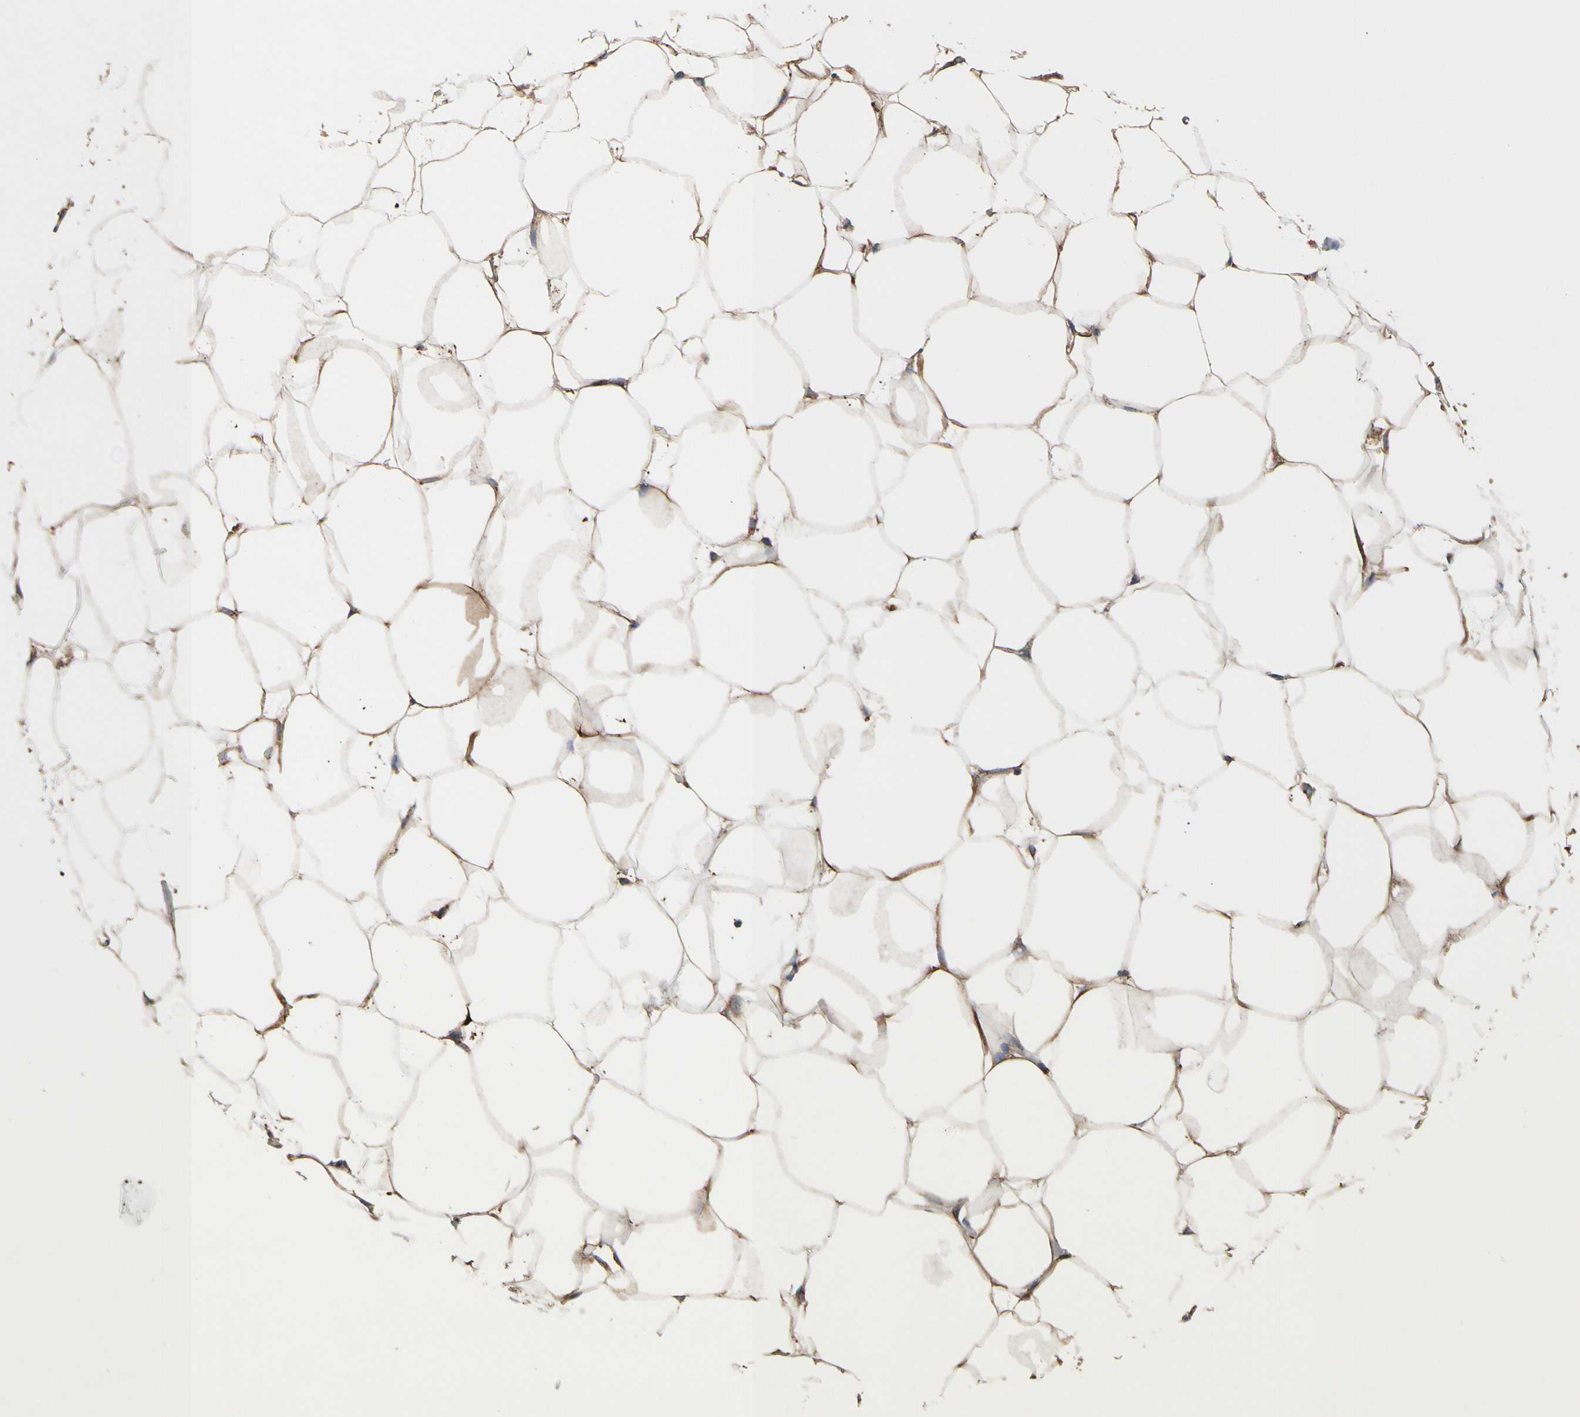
{"staining": {"intensity": "strong", "quantity": ">75%", "location": "cytoplasmic/membranous"}, "tissue": "adipose tissue", "cell_type": "Adipocytes", "image_type": "normal", "snomed": [{"axis": "morphology", "description": "Normal tissue, NOS"}, {"axis": "topography", "description": "Breast"}, {"axis": "topography", "description": "Adipose tissue"}], "caption": "Benign adipose tissue reveals strong cytoplasmic/membranous staining in about >75% of adipocytes Using DAB (3,3'-diaminobenzidine) (brown) and hematoxylin (blue) stains, captured at high magnification using brightfield microscopy..", "gene": "ANXA6", "patient": {"sex": "female", "age": 25}}